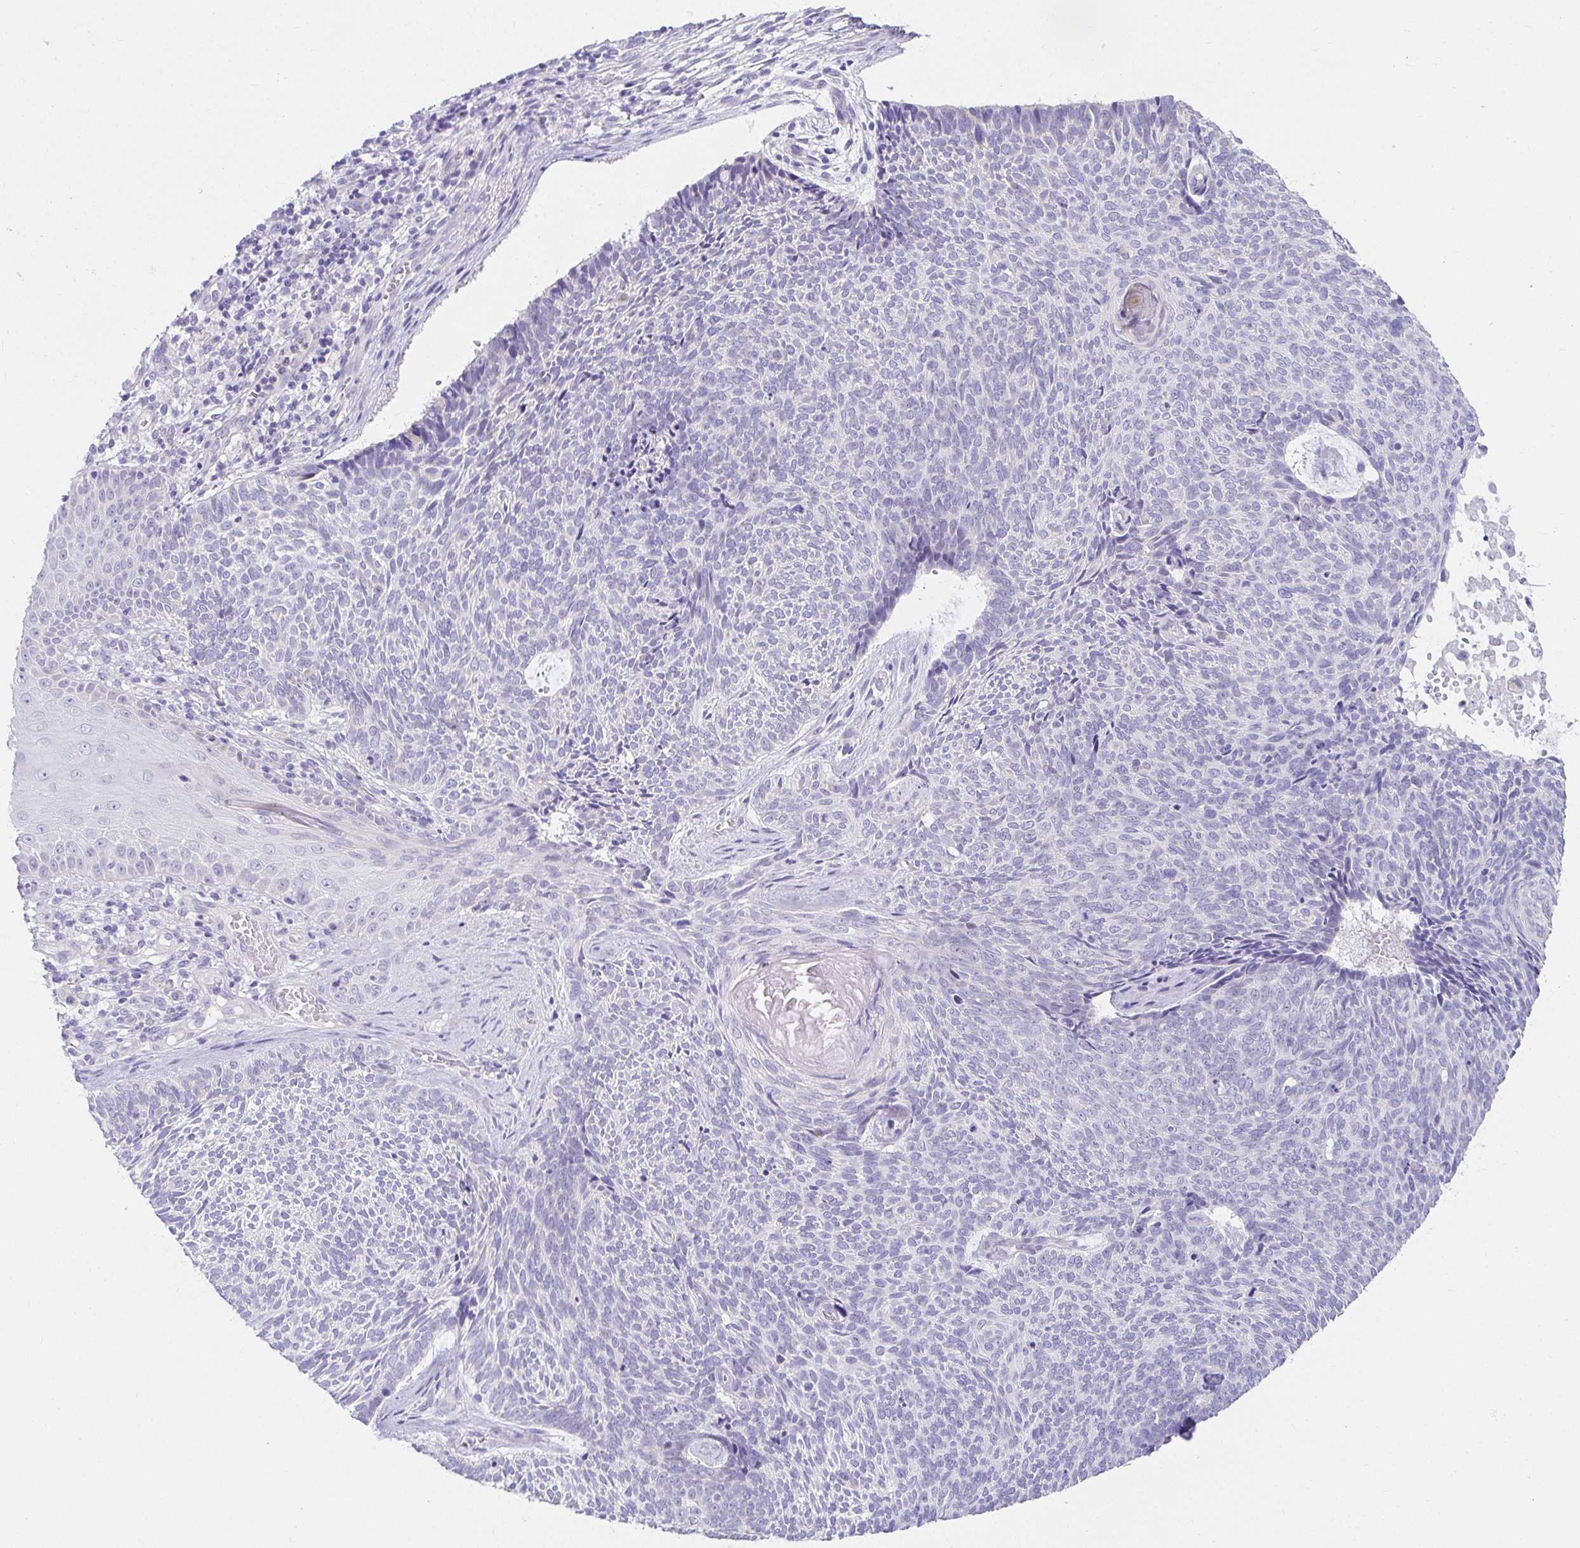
{"staining": {"intensity": "negative", "quantity": "none", "location": "none"}, "tissue": "skin cancer", "cell_type": "Tumor cells", "image_type": "cancer", "snomed": [{"axis": "morphology", "description": "Basal cell carcinoma"}, {"axis": "topography", "description": "Skin"}], "caption": "High power microscopy photomicrograph of an immunohistochemistry histopathology image of skin basal cell carcinoma, revealing no significant positivity in tumor cells.", "gene": "VGLL1", "patient": {"sex": "female", "age": 80}}